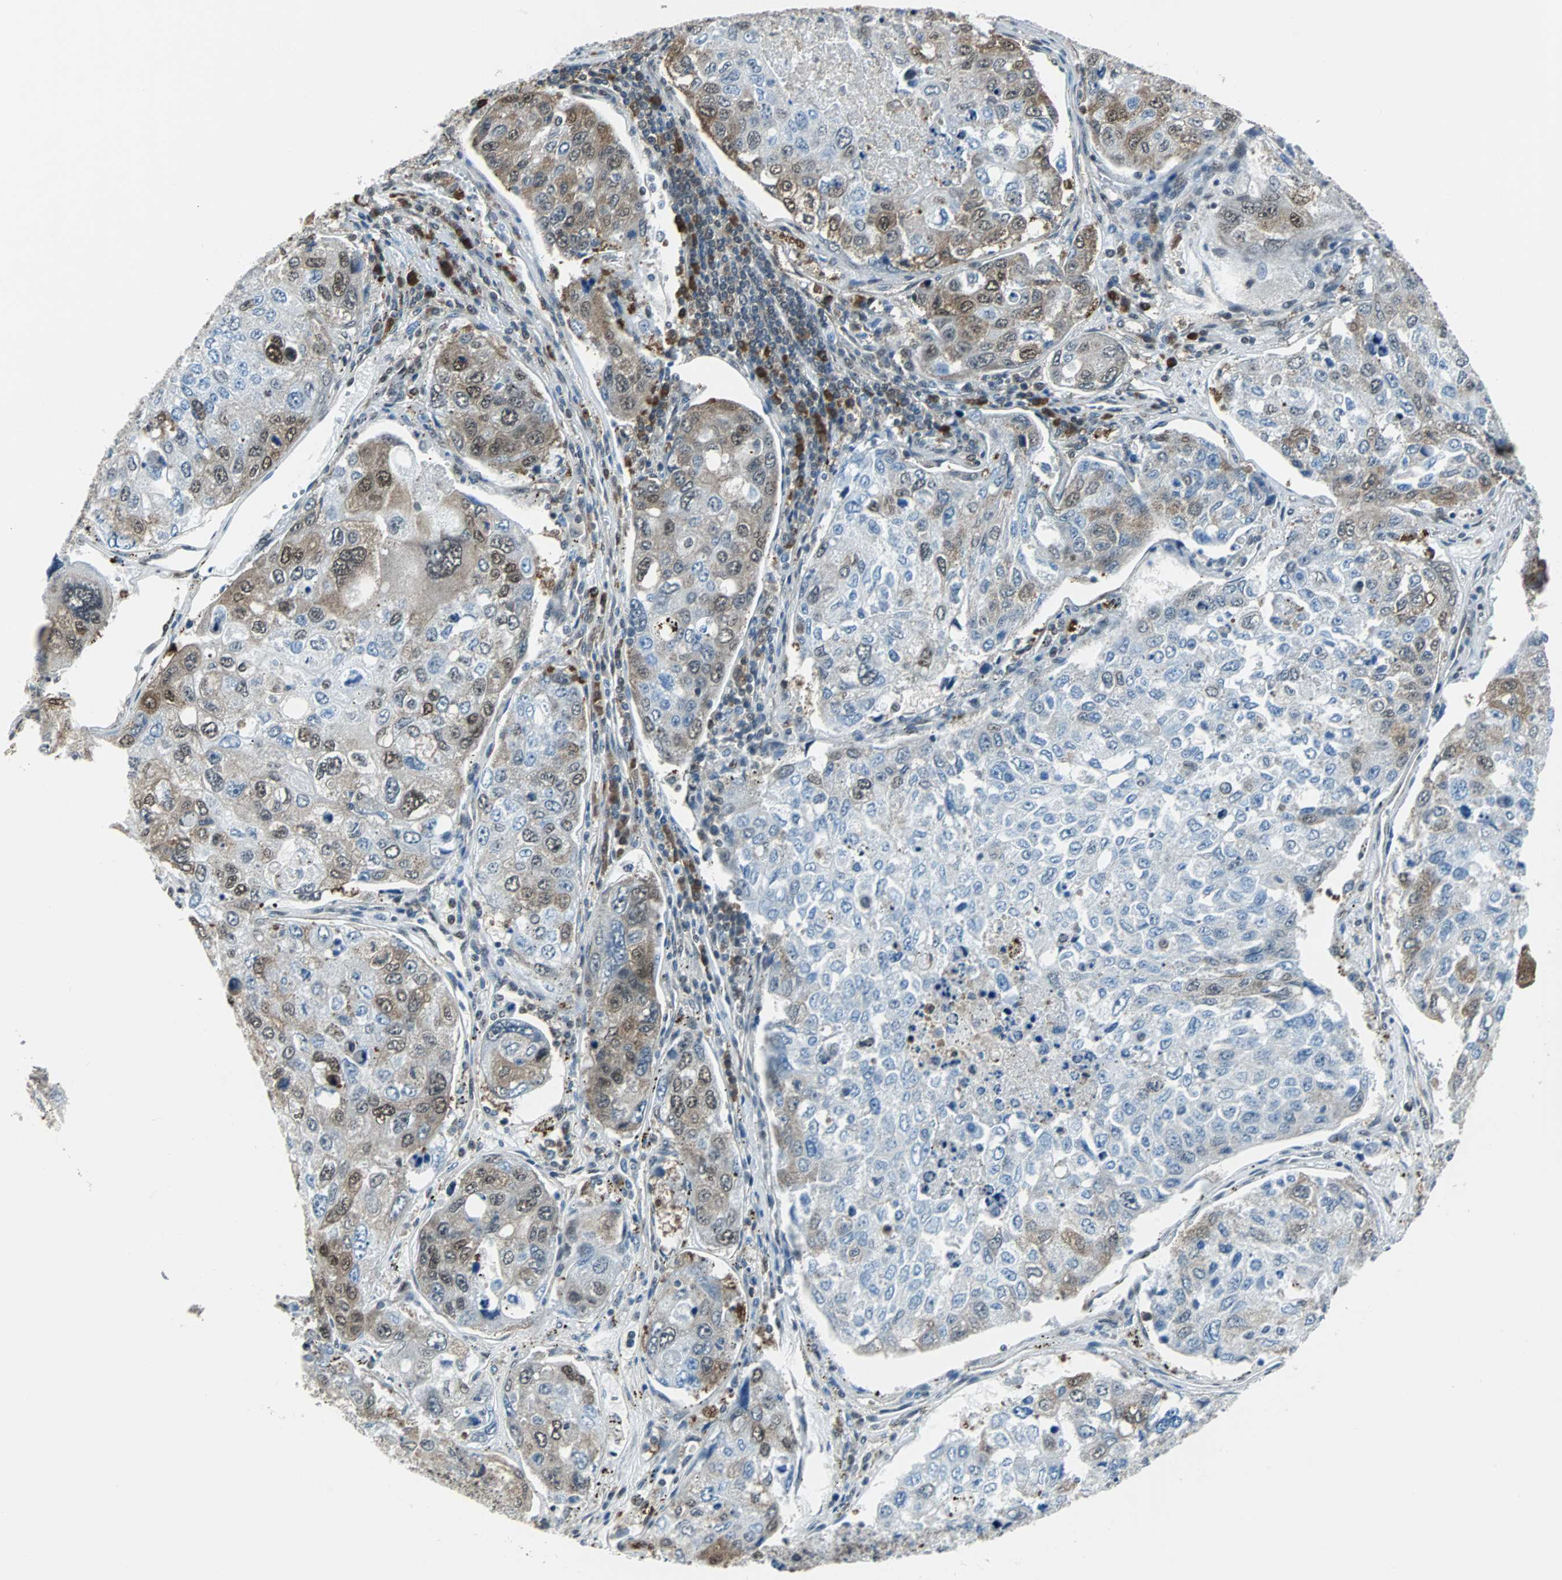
{"staining": {"intensity": "moderate", "quantity": ">75%", "location": "cytoplasmic/membranous,nuclear"}, "tissue": "urothelial cancer", "cell_type": "Tumor cells", "image_type": "cancer", "snomed": [{"axis": "morphology", "description": "Urothelial carcinoma, High grade"}, {"axis": "topography", "description": "Lymph node"}, {"axis": "topography", "description": "Urinary bladder"}], "caption": "Protein staining of urothelial cancer tissue exhibits moderate cytoplasmic/membranous and nuclear expression in about >75% of tumor cells. Ihc stains the protein in brown and the nuclei are stained blue.", "gene": "VCP", "patient": {"sex": "male", "age": 51}}